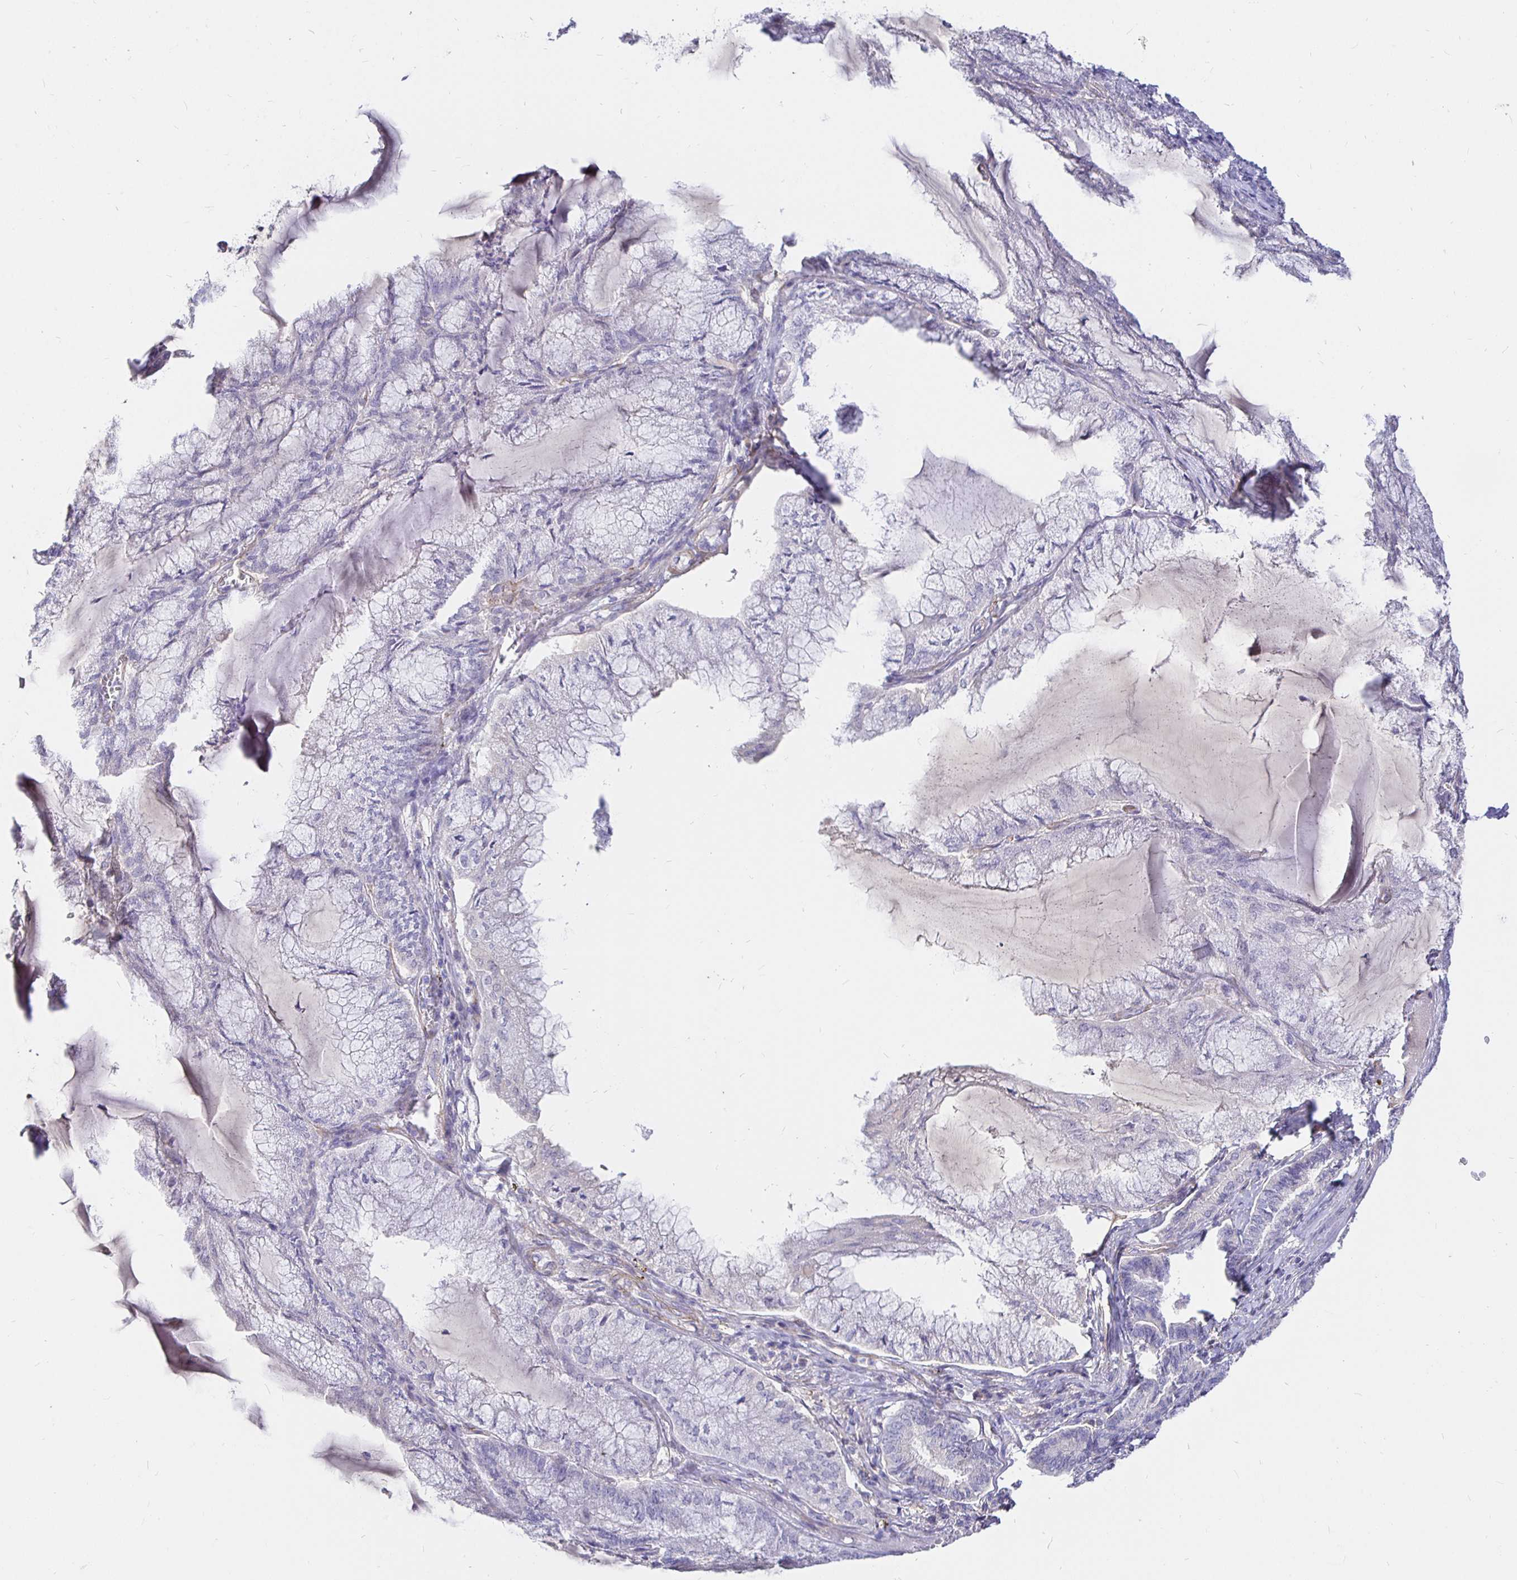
{"staining": {"intensity": "negative", "quantity": "none", "location": "none"}, "tissue": "endometrial cancer", "cell_type": "Tumor cells", "image_type": "cancer", "snomed": [{"axis": "morphology", "description": "Carcinoma, NOS"}, {"axis": "topography", "description": "Endometrium"}], "caption": "Image shows no protein staining in tumor cells of endometrial cancer (carcinoma) tissue.", "gene": "PALM2AKAP2", "patient": {"sex": "female", "age": 62}}